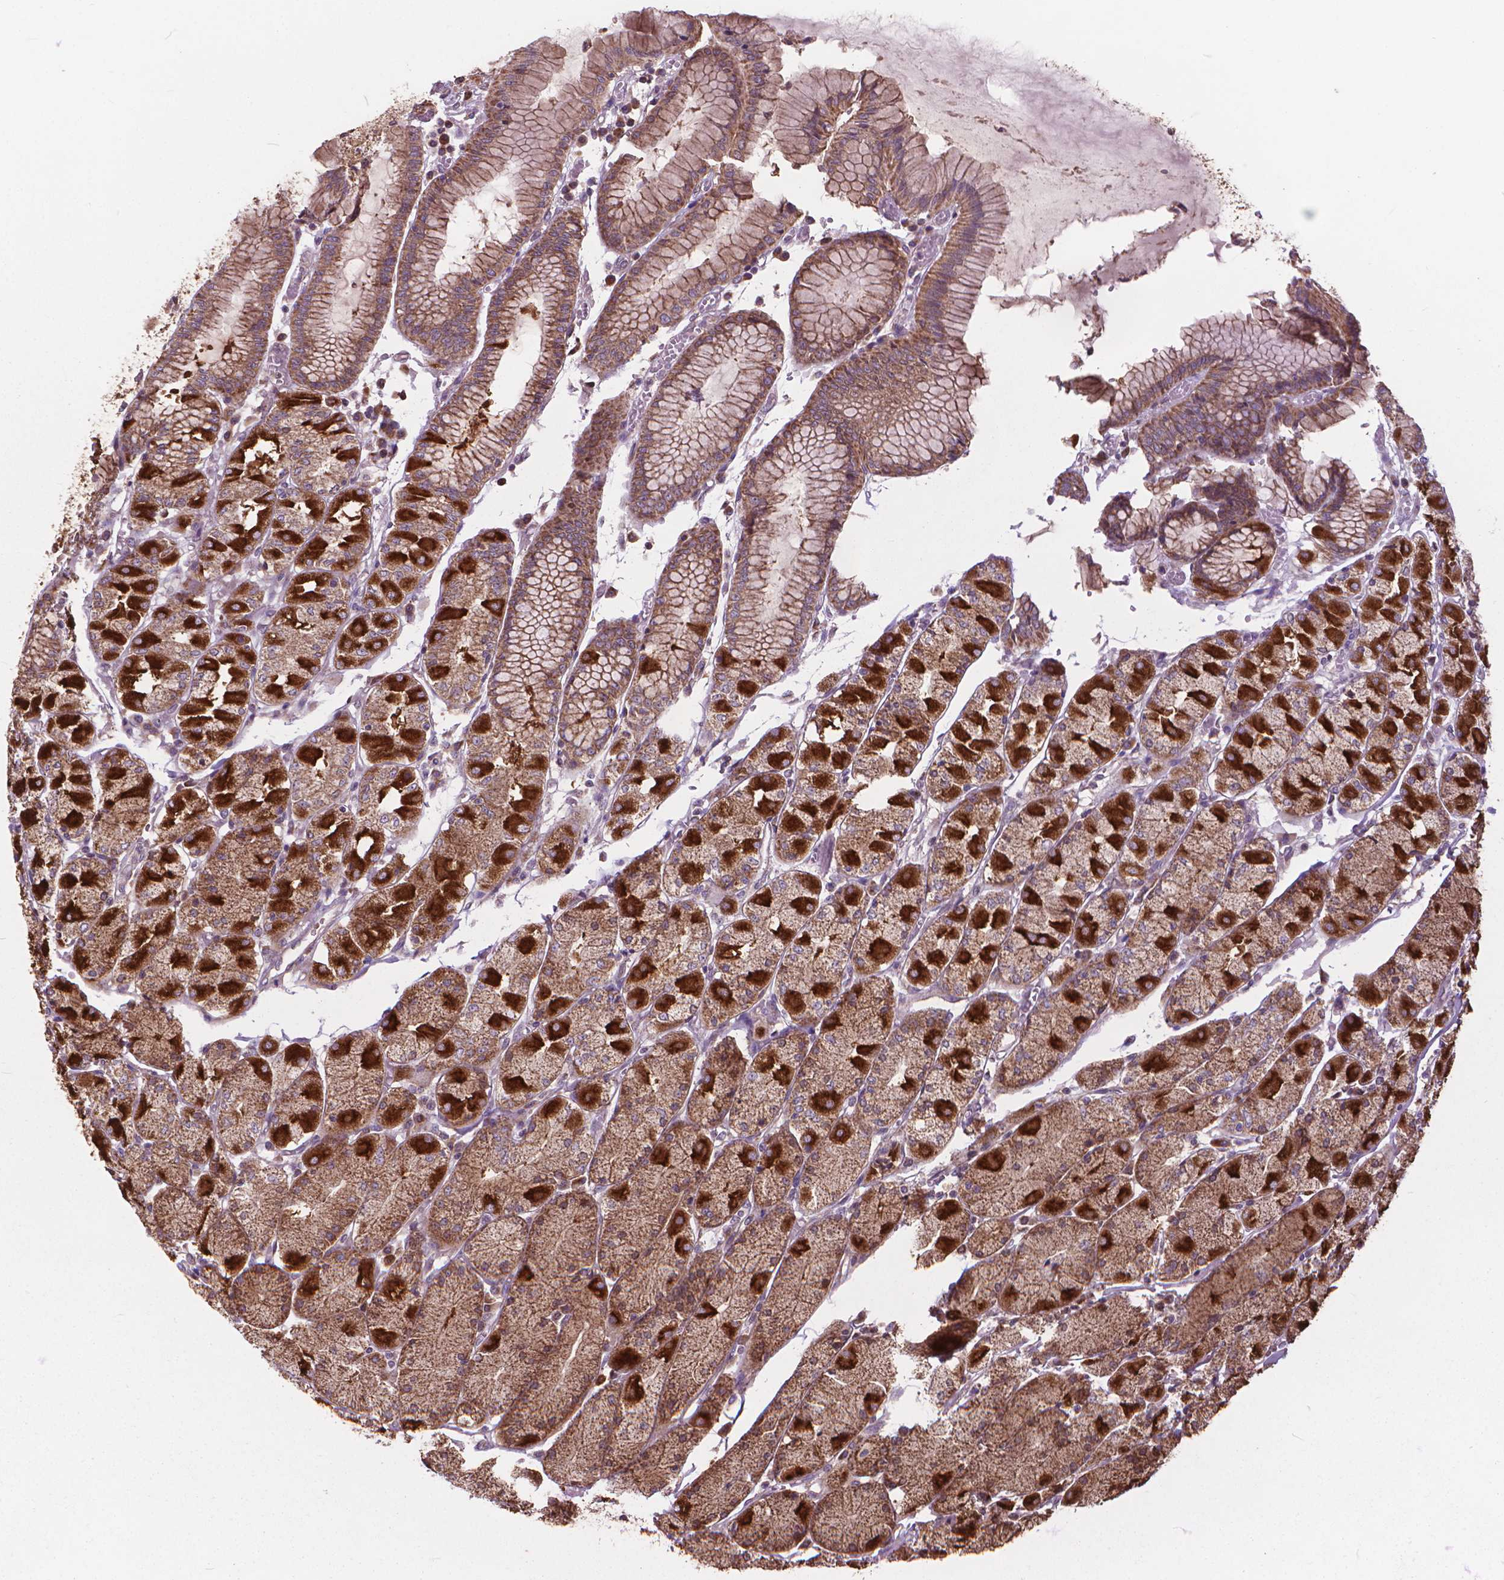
{"staining": {"intensity": "strong", "quantity": "25%-75%", "location": "cytoplasmic/membranous"}, "tissue": "stomach", "cell_type": "Glandular cells", "image_type": "normal", "snomed": [{"axis": "morphology", "description": "Normal tissue, NOS"}, {"axis": "topography", "description": "Stomach, upper"}], "caption": "Approximately 25%-75% of glandular cells in normal human stomach exhibit strong cytoplasmic/membranous protein staining as visualized by brown immunohistochemical staining.", "gene": "NUDT1", "patient": {"sex": "male", "age": 69}}